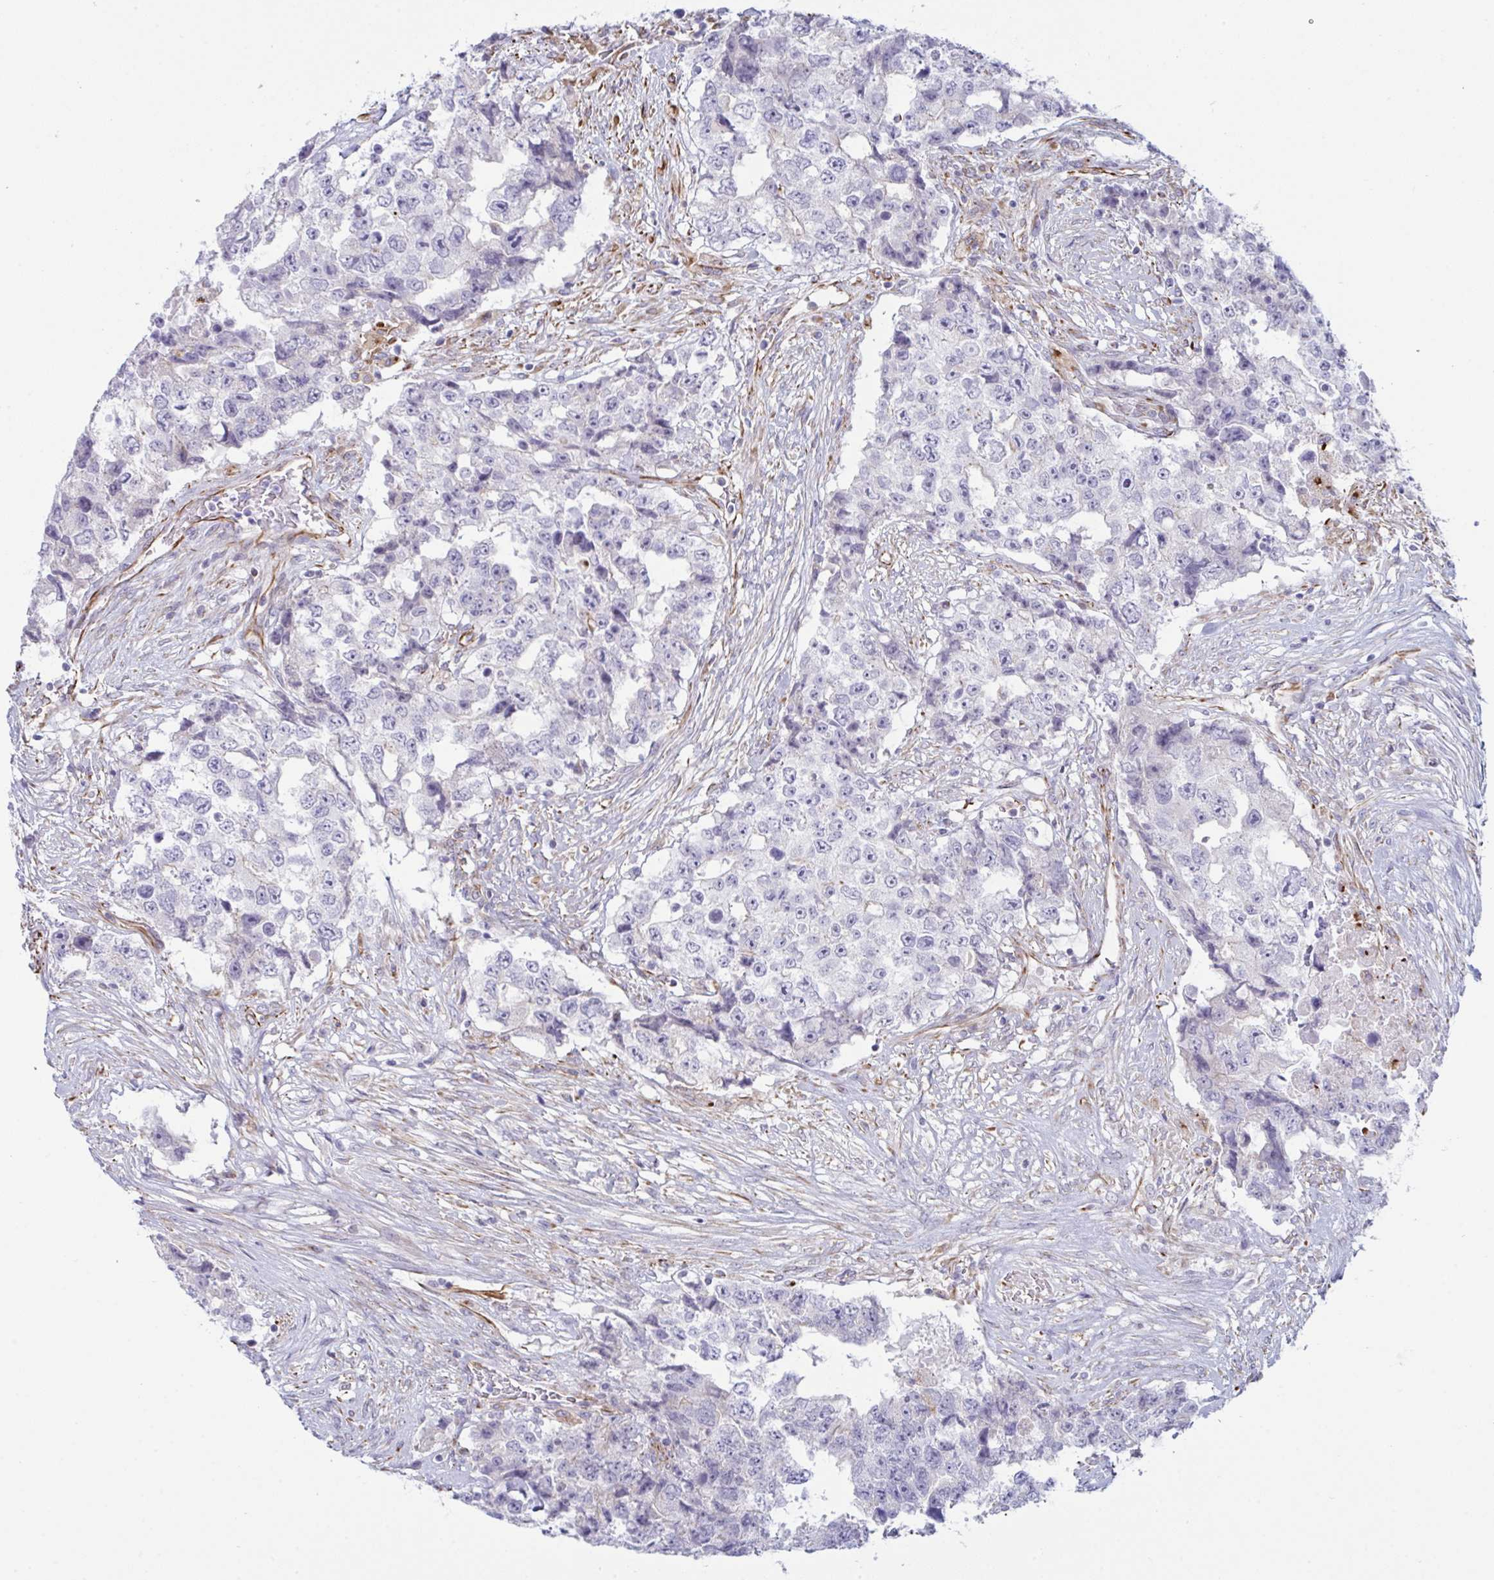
{"staining": {"intensity": "negative", "quantity": "none", "location": "none"}, "tissue": "testis cancer", "cell_type": "Tumor cells", "image_type": "cancer", "snomed": [{"axis": "morphology", "description": "Carcinoma, Embryonal, NOS"}, {"axis": "topography", "description": "Testis"}], "caption": "Testis cancer was stained to show a protein in brown. There is no significant staining in tumor cells. The staining was performed using DAB (3,3'-diaminobenzidine) to visualize the protein expression in brown, while the nuclei were stained in blue with hematoxylin (Magnification: 20x).", "gene": "DCBLD1", "patient": {"sex": "male", "age": 24}}